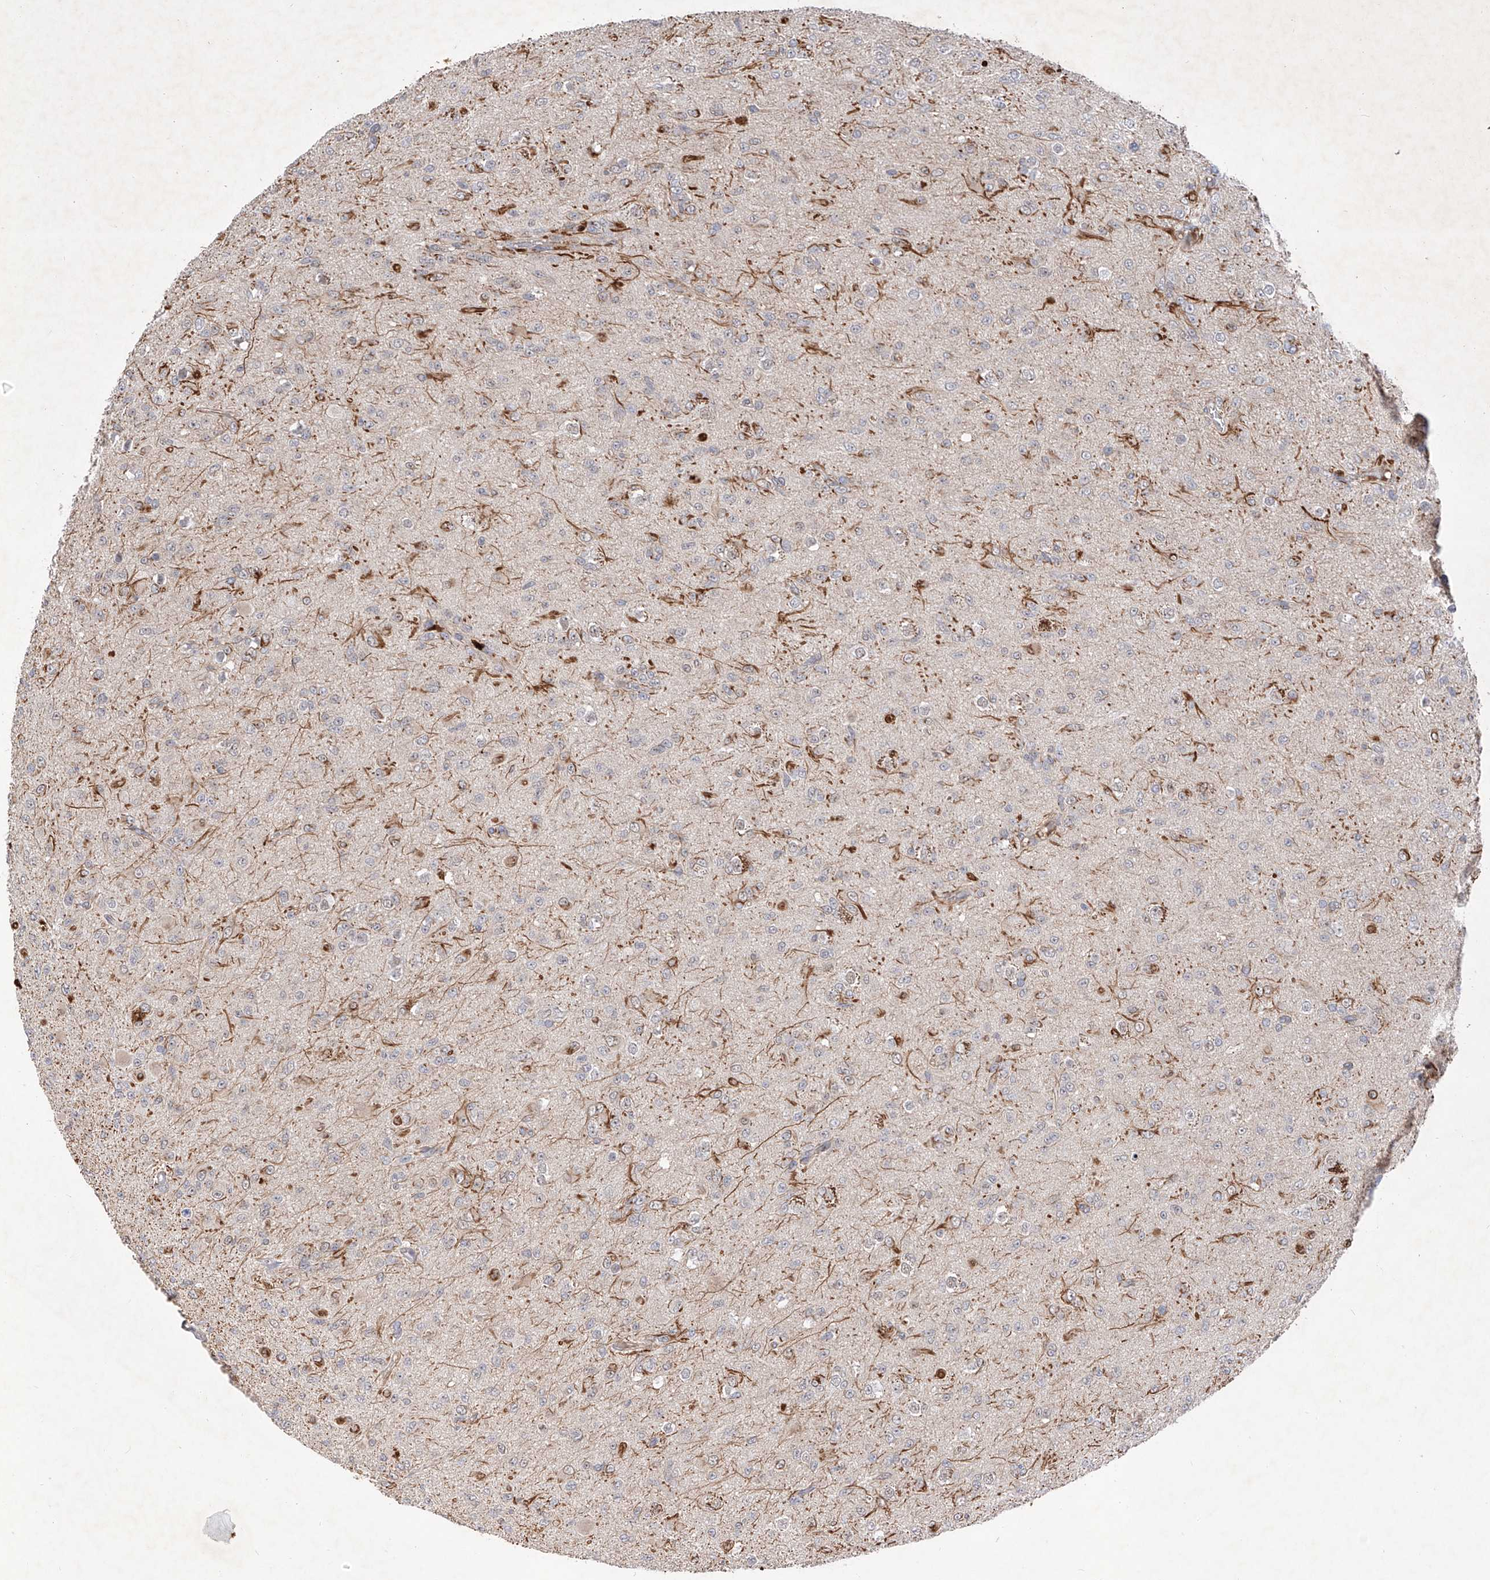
{"staining": {"intensity": "negative", "quantity": "none", "location": "none"}, "tissue": "glioma", "cell_type": "Tumor cells", "image_type": "cancer", "snomed": [{"axis": "morphology", "description": "Glioma, malignant, Low grade"}, {"axis": "topography", "description": "Brain"}], "caption": "Malignant glioma (low-grade) stained for a protein using immunohistochemistry (IHC) reveals no expression tumor cells.", "gene": "FAM135A", "patient": {"sex": "male", "age": 65}}